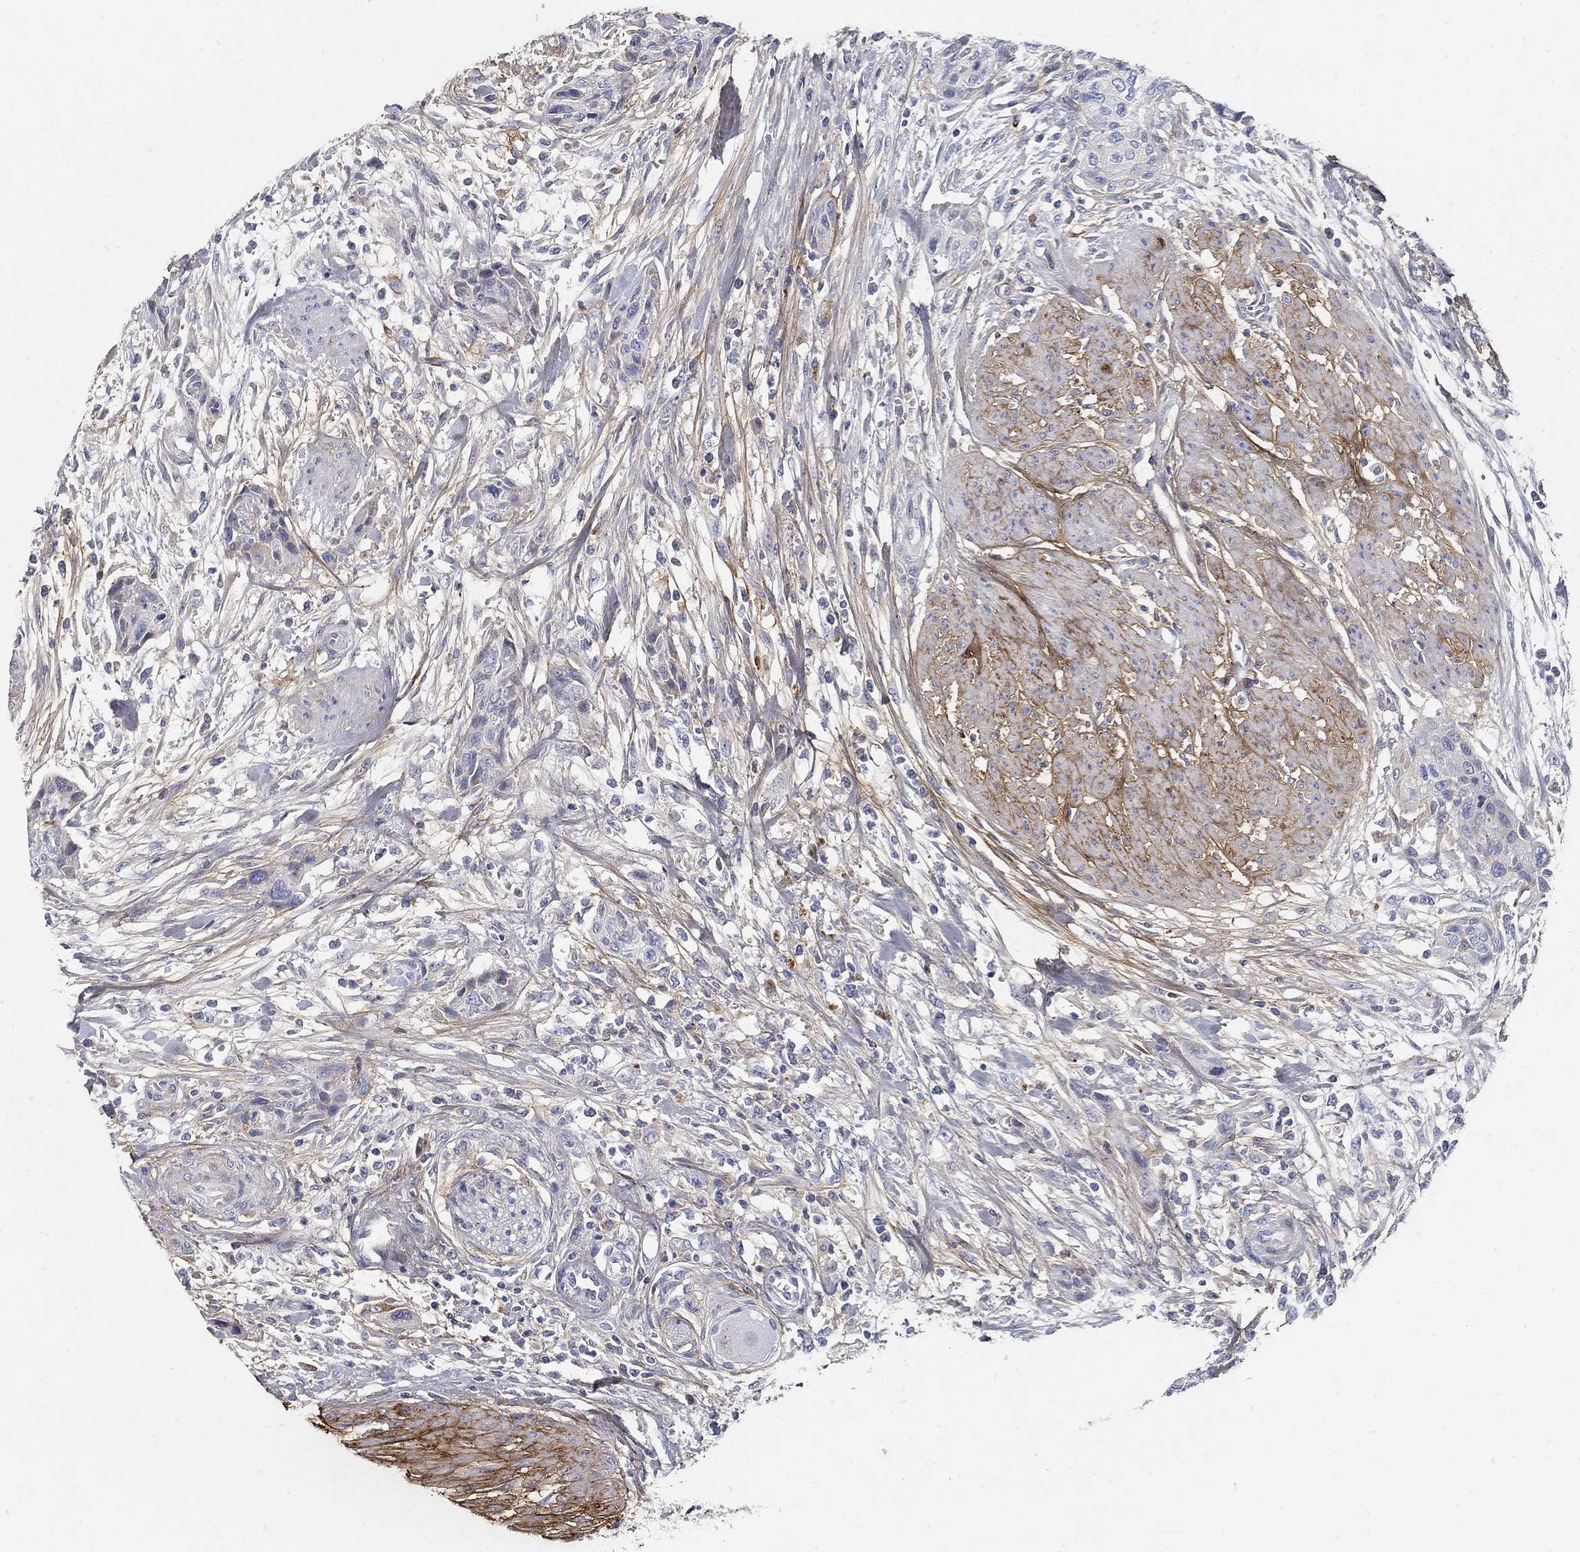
{"staining": {"intensity": "negative", "quantity": "none", "location": "none"}, "tissue": "urothelial cancer", "cell_type": "Tumor cells", "image_type": "cancer", "snomed": [{"axis": "morphology", "description": "Urothelial carcinoma, High grade"}, {"axis": "topography", "description": "Urinary bladder"}], "caption": "Tumor cells are negative for protein expression in human urothelial carcinoma (high-grade).", "gene": "TGFBI", "patient": {"sex": "male", "age": 35}}